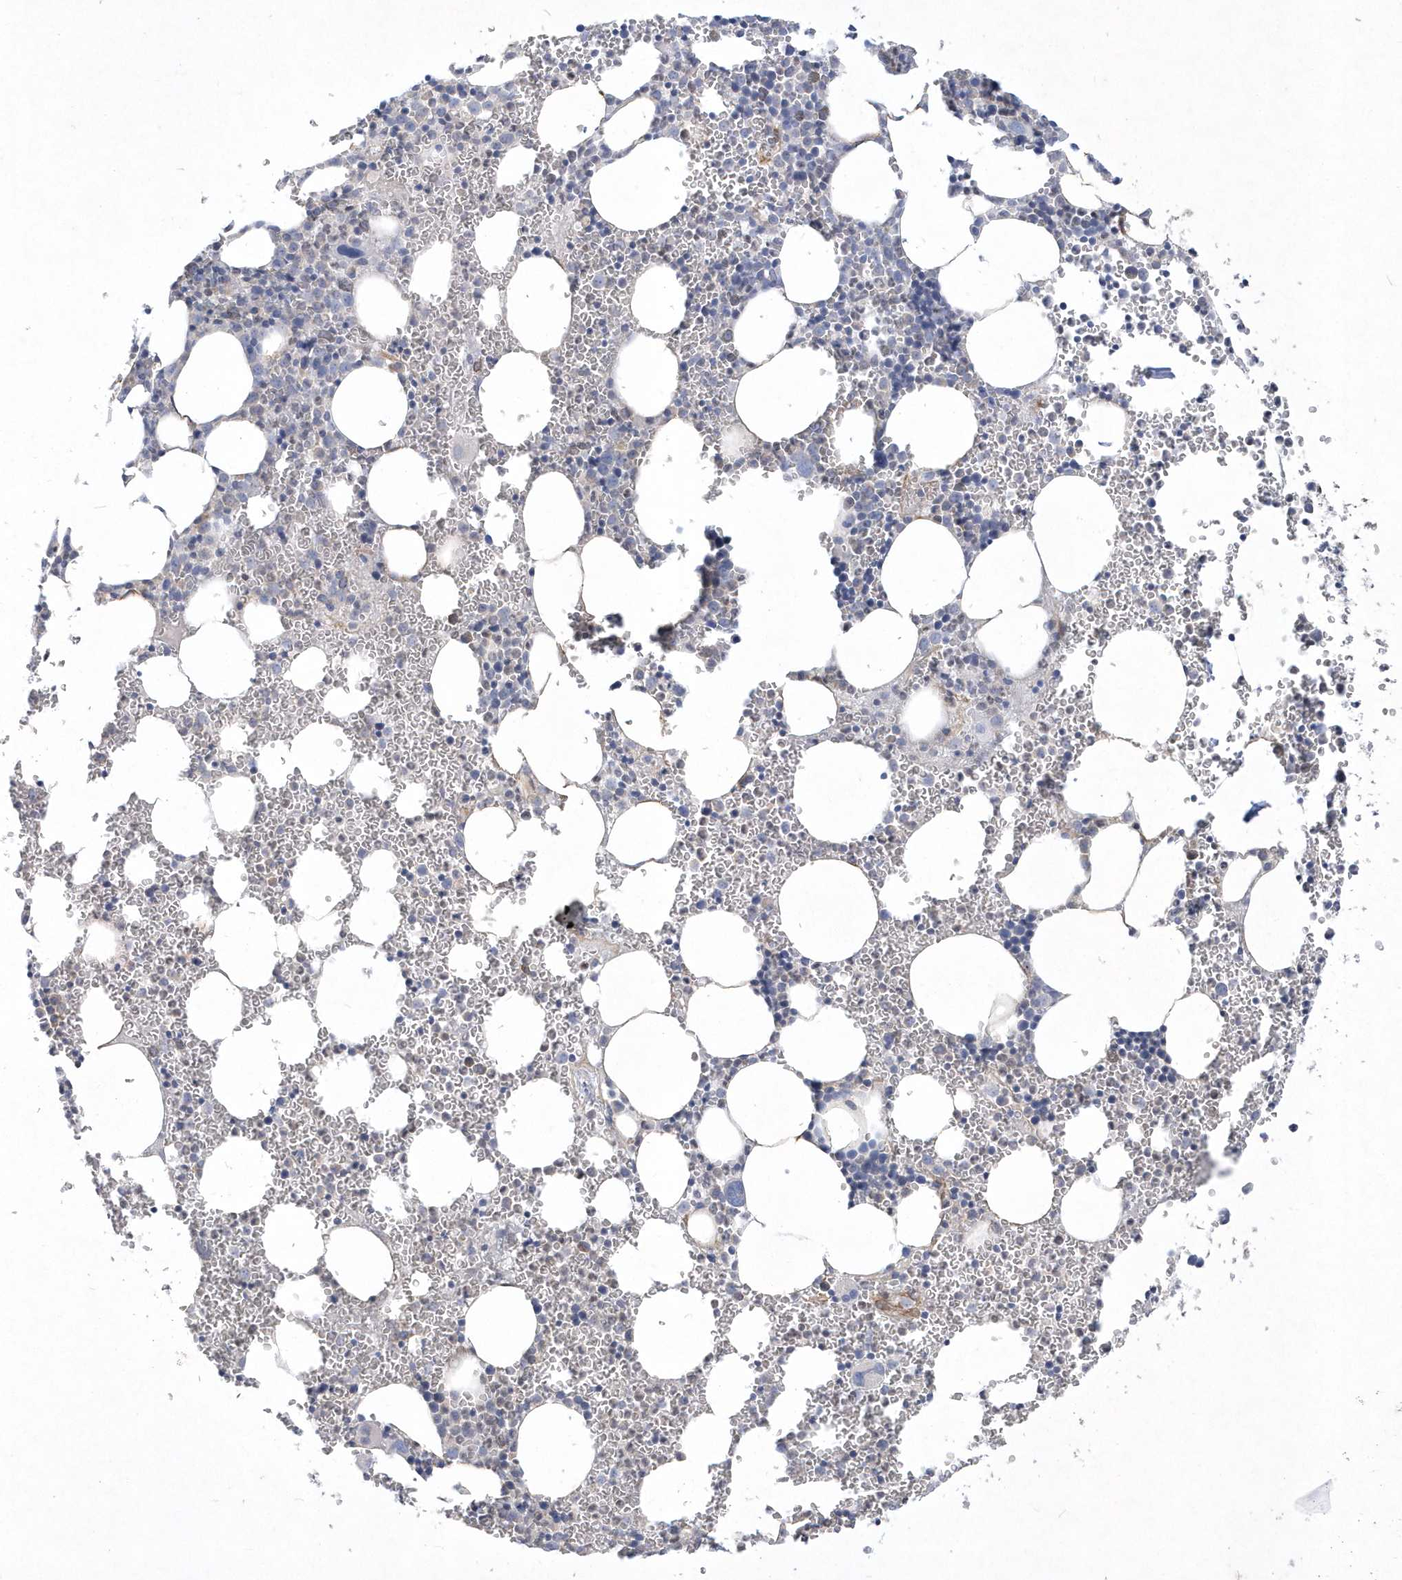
{"staining": {"intensity": "weak", "quantity": "<25%", "location": "cytoplasmic/membranous"}, "tissue": "bone marrow", "cell_type": "Hematopoietic cells", "image_type": "normal", "snomed": [{"axis": "morphology", "description": "Normal tissue, NOS"}, {"axis": "topography", "description": "Bone marrow"}], "caption": "A high-resolution histopathology image shows IHC staining of normal bone marrow, which exhibits no significant staining in hematopoietic cells. (DAB immunohistochemistry (IHC) visualized using brightfield microscopy, high magnification).", "gene": "DGAT1", "patient": {"sex": "female", "age": 78}}